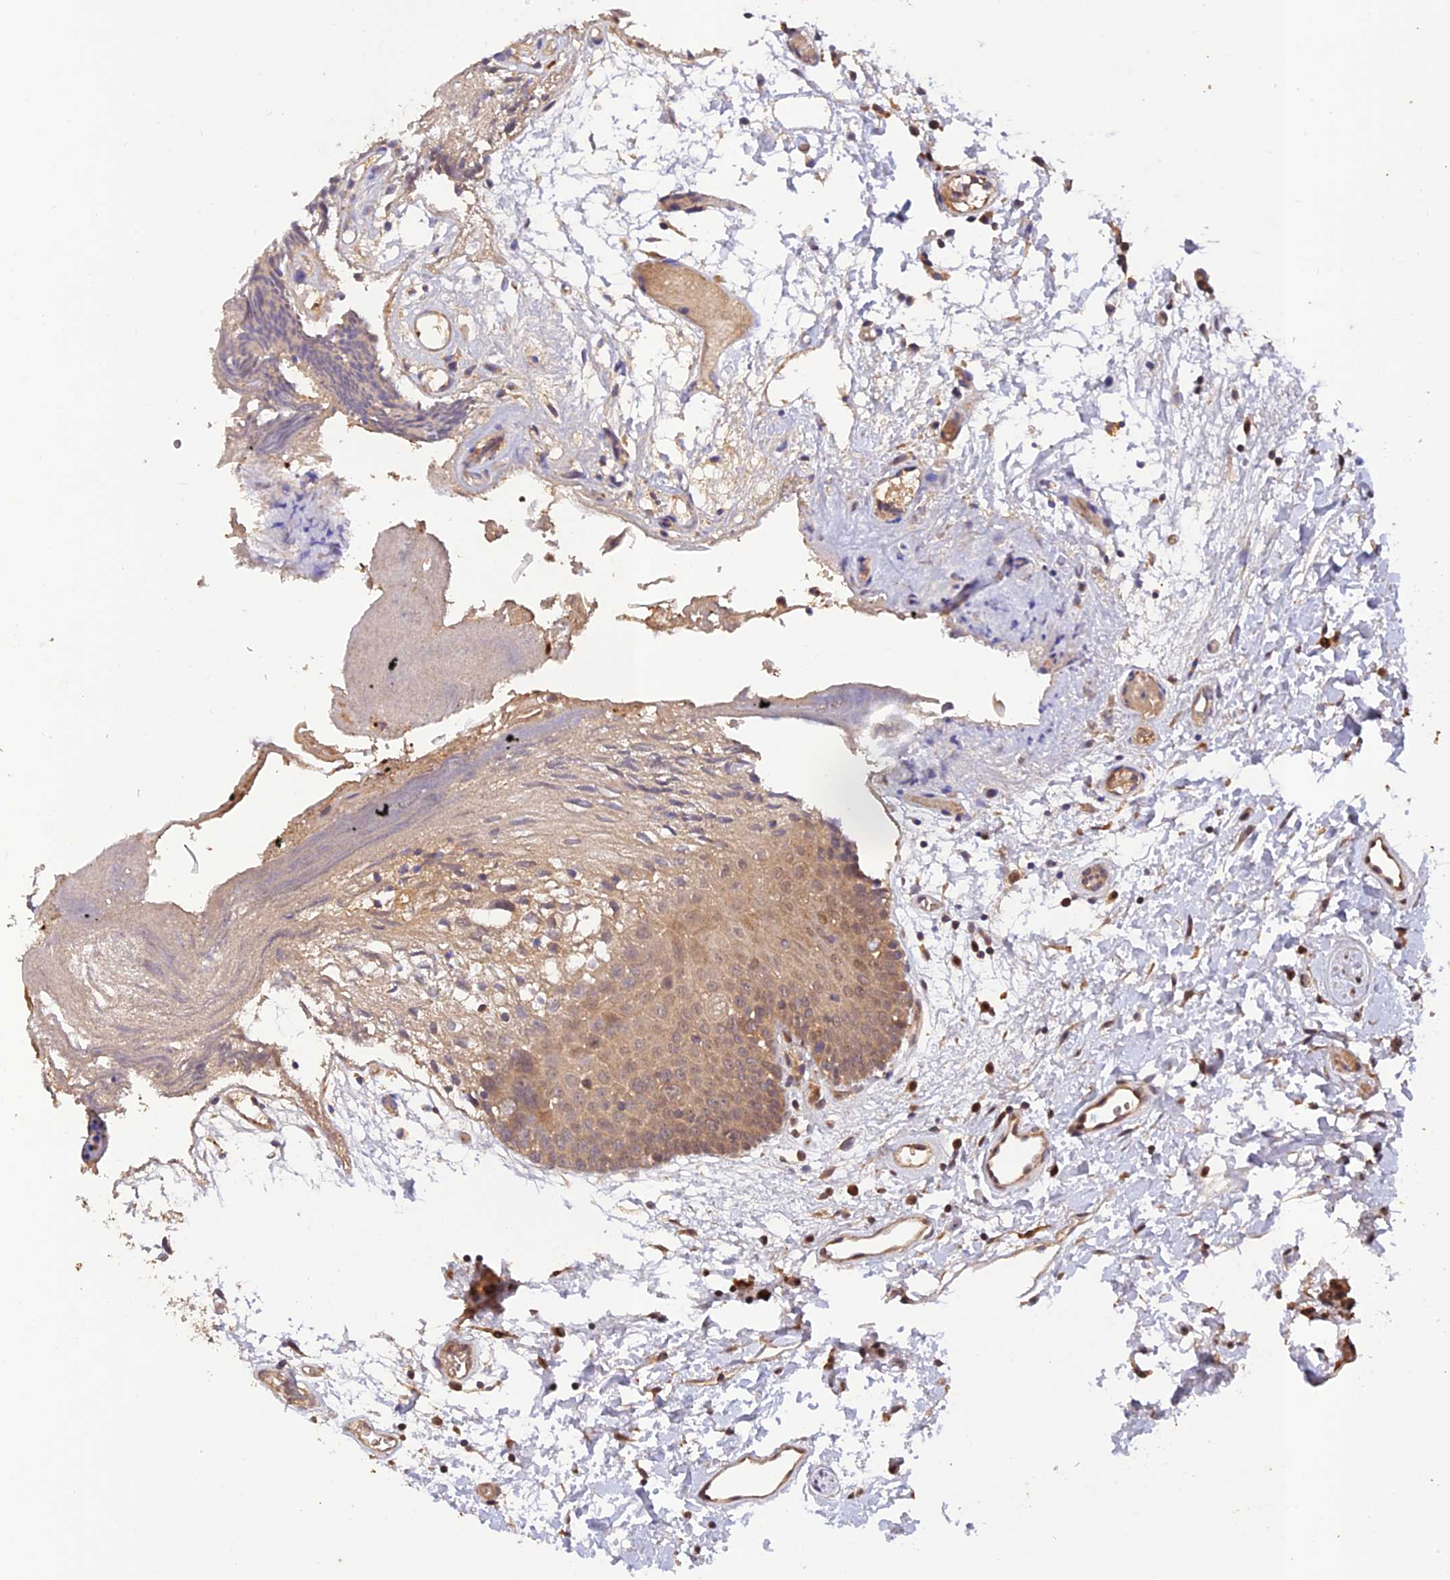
{"staining": {"intensity": "strong", "quantity": "25%-75%", "location": "cytoplasmic/membranous,nuclear"}, "tissue": "oral mucosa", "cell_type": "Squamous epithelial cells", "image_type": "normal", "snomed": [{"axis": "morphology", "description": "Normal tissue, NOS"}, {"axis": "topography", "description": "Skeletal muscle"}, {"axis": "topography", "description": "Oral tissue"}, {"axis": "topography", "description": "Salivary gland"}, {"axis": "topography", "description": "Peripheral nerve tissue"}], "caption": "Approximately 25%-75% of squamous epithelial cells in unremarkable oral mucosa reveal strong cytoplasmic/membranous,nuclear protein positivity as visualized by brown immunohistochemical staining.", "gene": "REV1", "patient": {"sex": "male", "age": 54}}